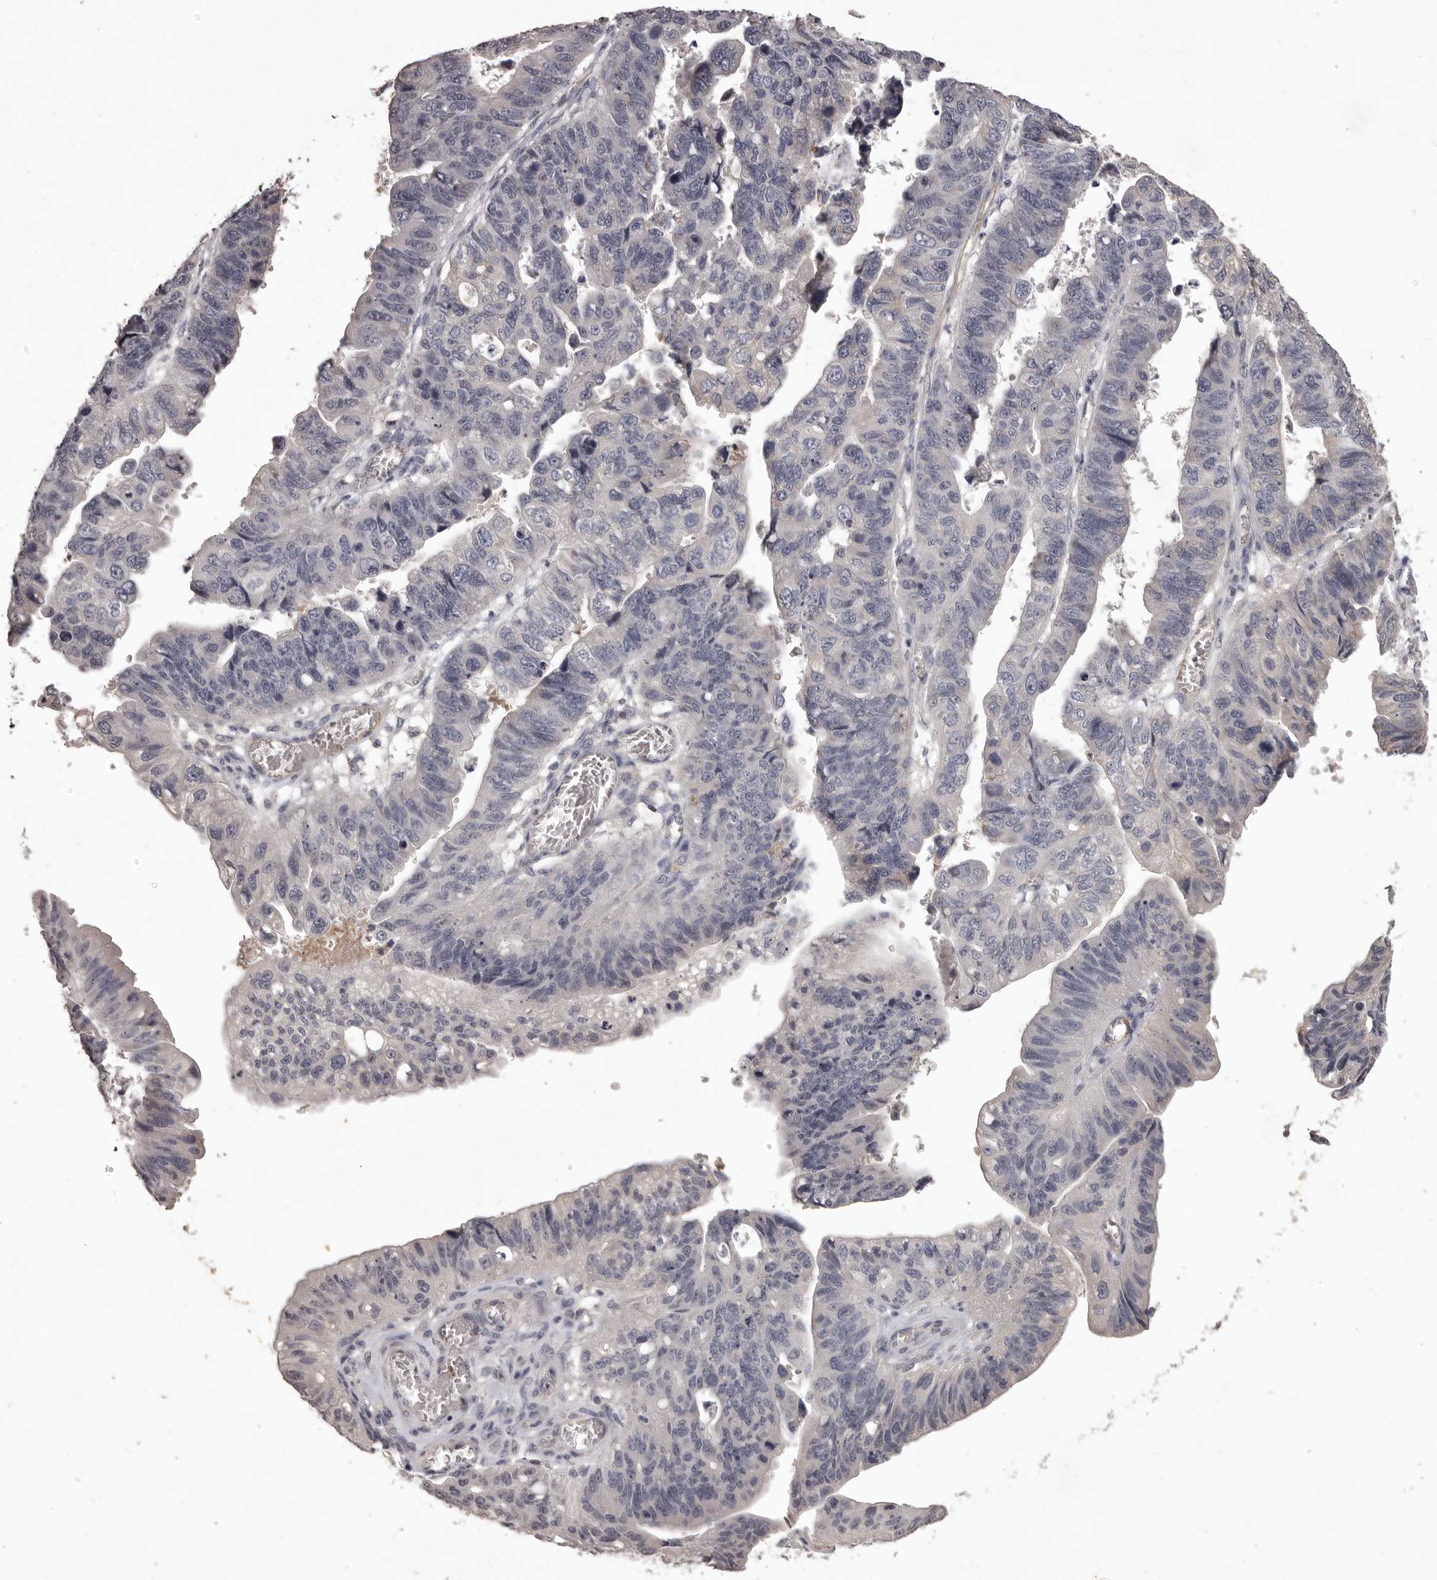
{"staining": {"intensity": "negative", "quantity": "none", "location": "none"}, "tissue": "stomach cancer", "cell_type": "Tumor cells", "image_type": "cancer", "snomed": [{"axis": "morphology", "description": "Adenocarcinoma, NOS"}, {"axis": "topography", "description": "Stomach"}], "caption": "Immunohistochemical staining of human stomach cancer shows no significant staining in tumor cells.", "gene": "GPR78", "patient": {"sex": "male", "age": 59}}